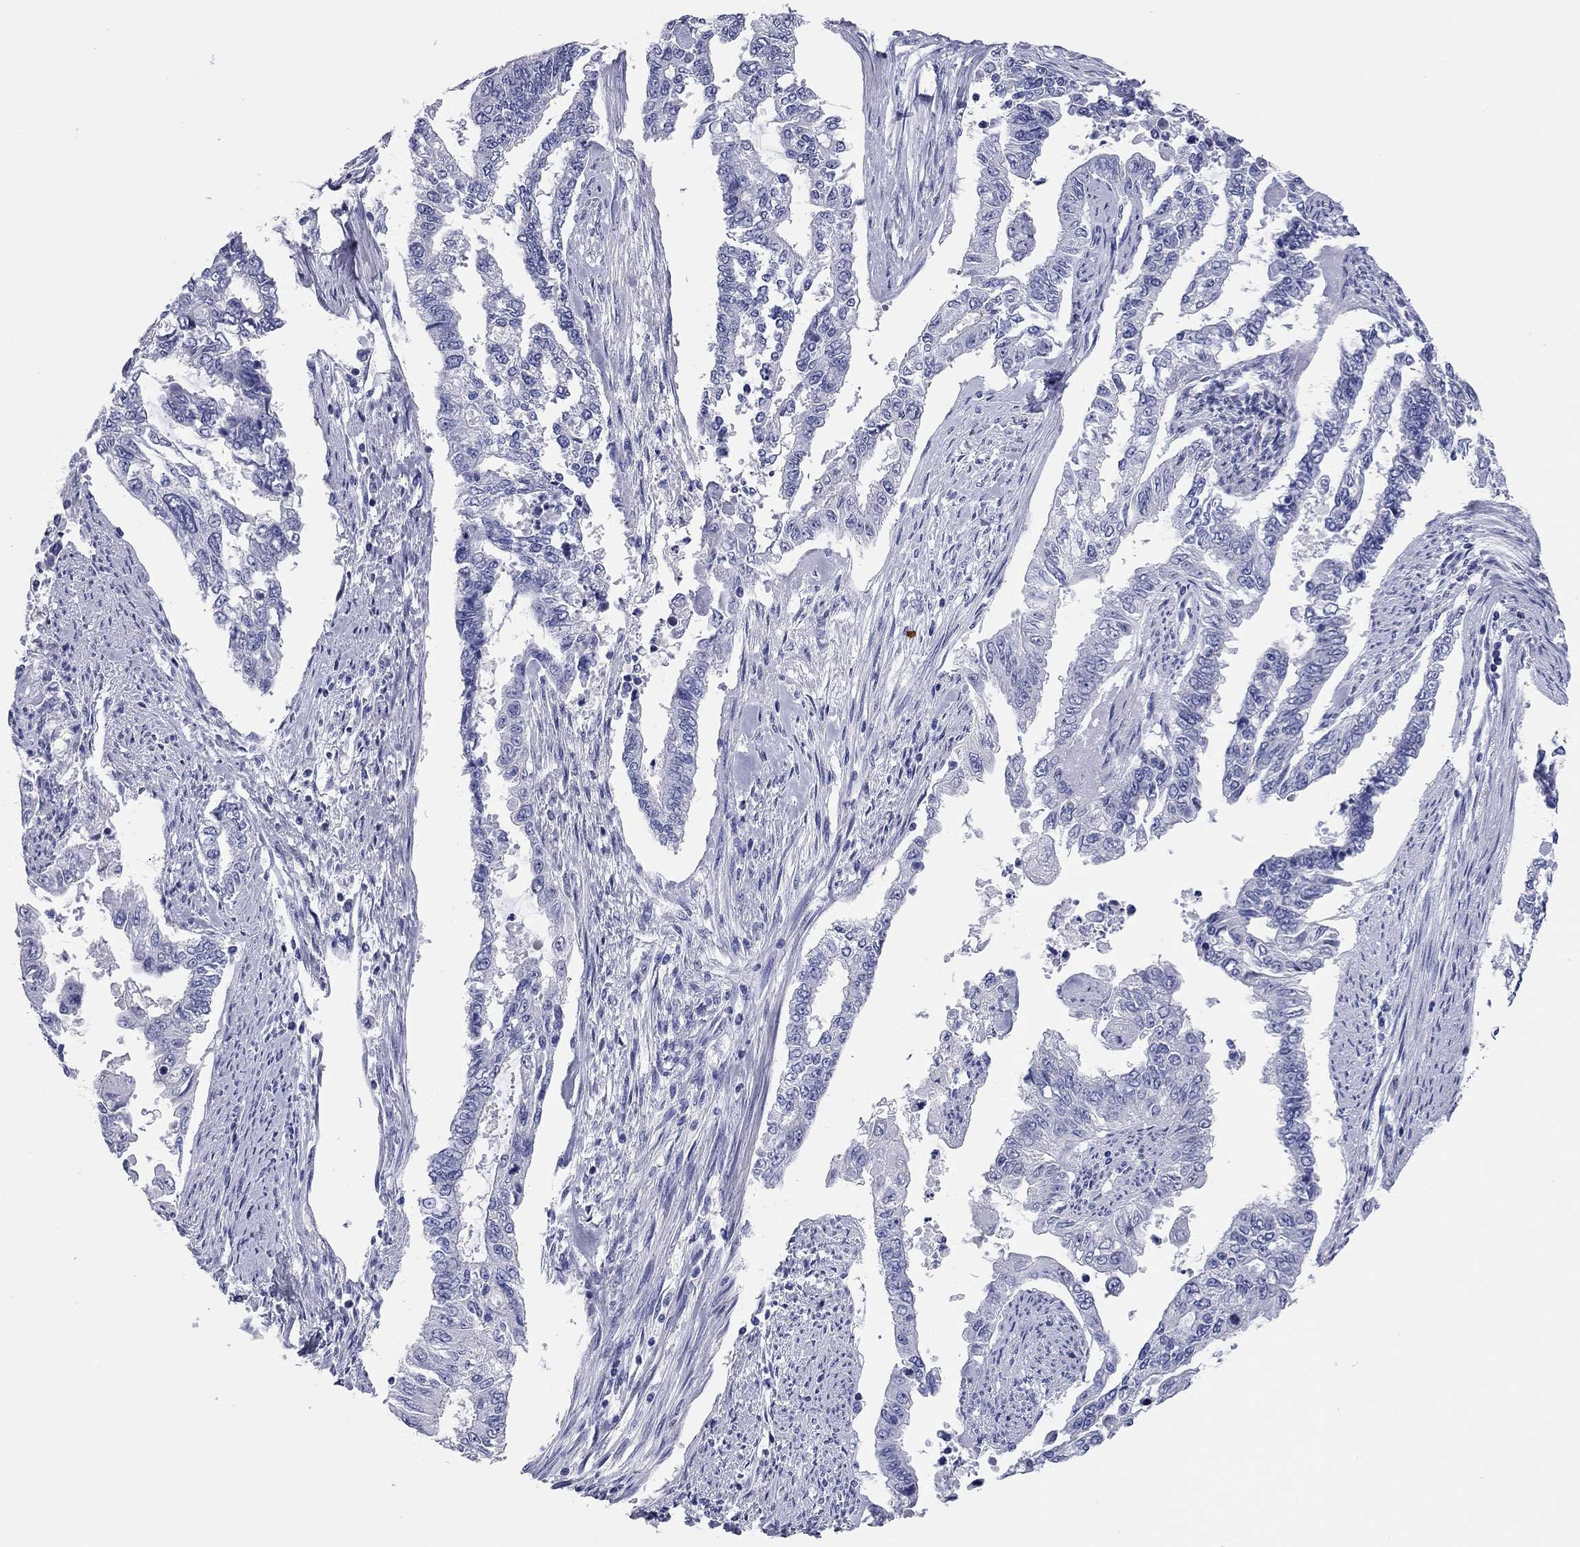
{"staining": {"intensity": "negative", "quantity": "none", "location": "none"}, "tissue": "endometrial cancer", "cell_type": "Tumor cells", "image_type": "cancer", "snomed": [{"axis": "morphology", "description": "Adenocarcinoma, NOS"}, {"axis": "topography", "description": "Uterus"}], "caption": "High magnification brightfield microscopy of adenocarcinoma (endometrial) stained with DAB (brown) and counterstained with hematoxylin (blue): tumor cells show no significant expression.", "gene": "TMEM221", "patient": {"sex": "female", "age": 59}}